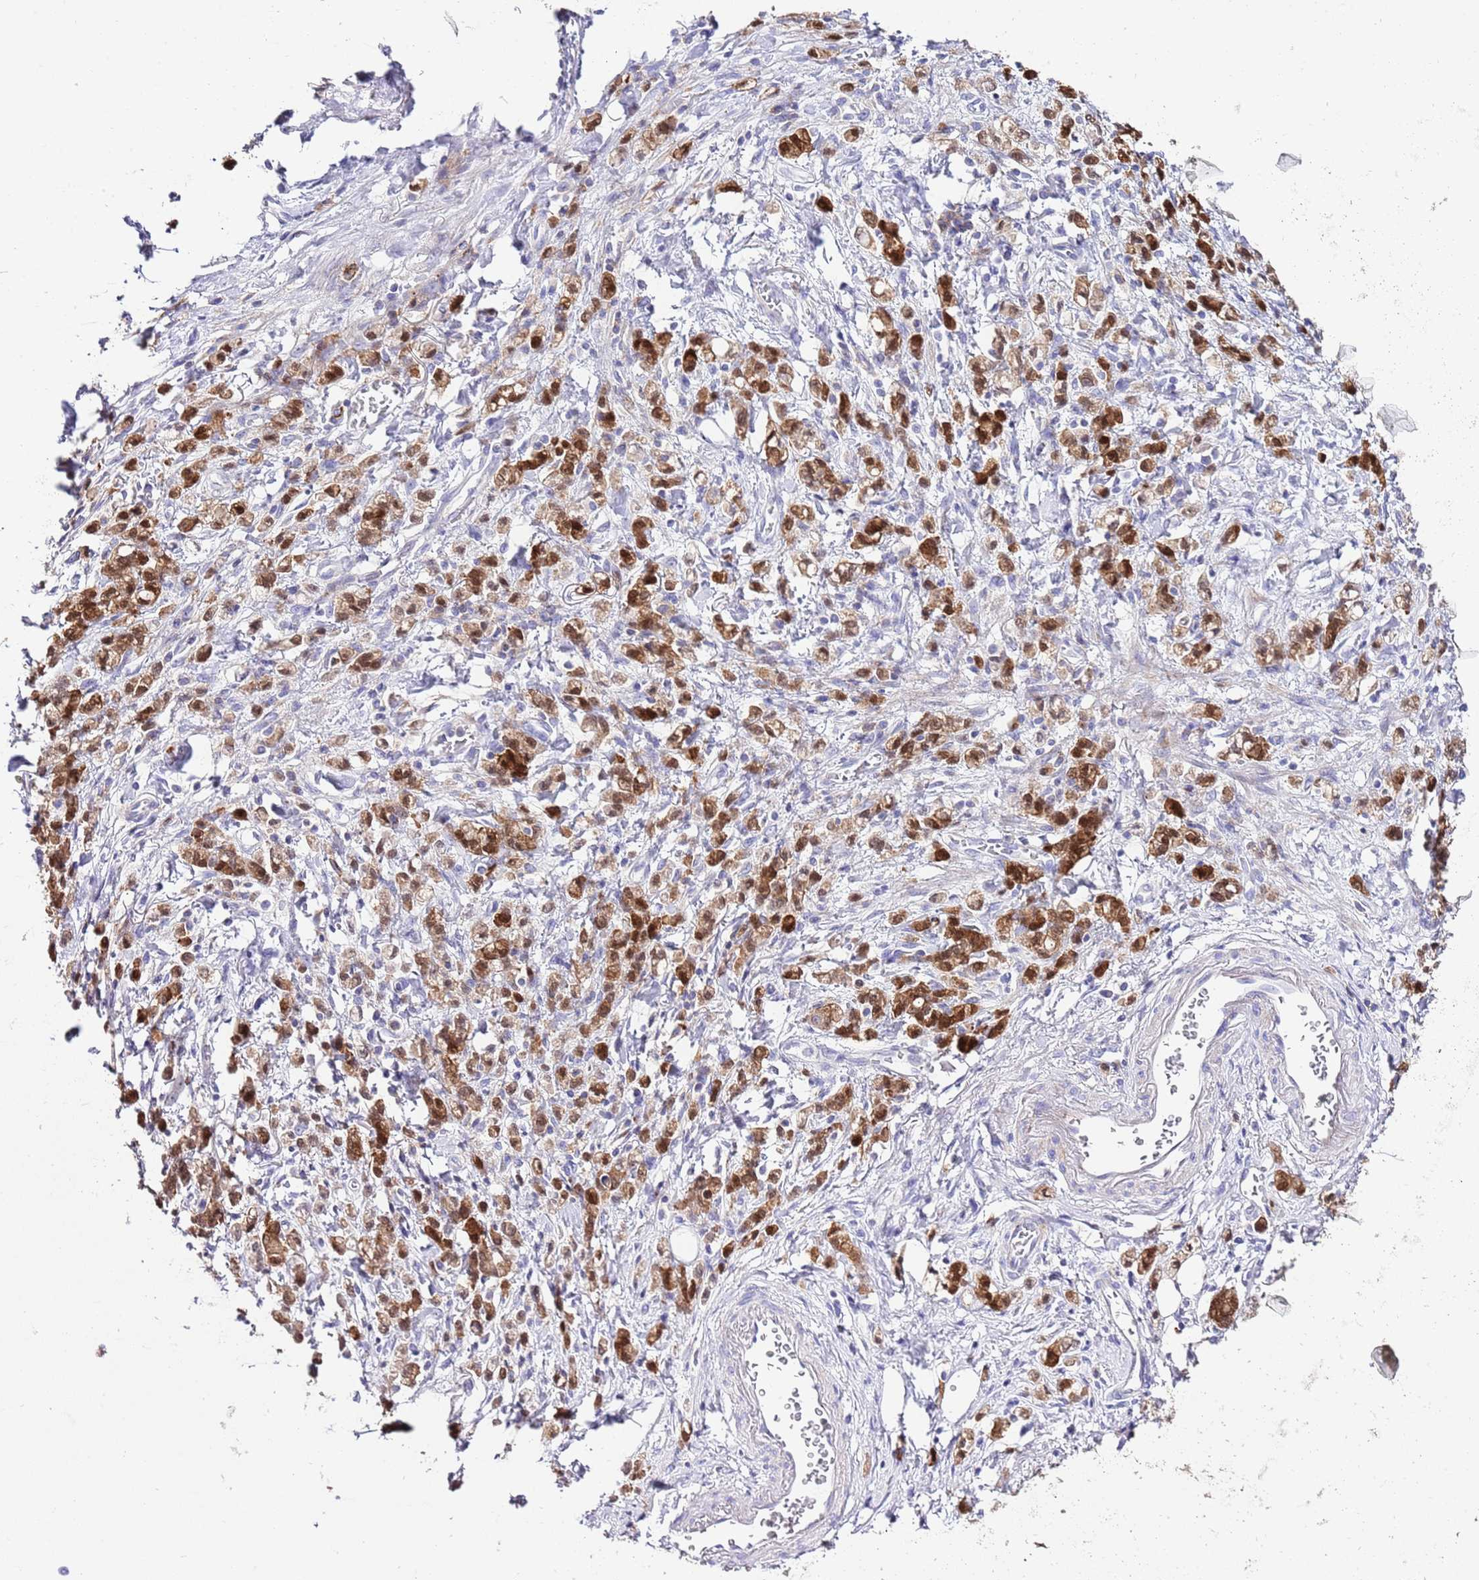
{"staining": {"intensity": "moderate", "quantity": ">75%", "location": "cytoplasmic/membranous,nuclear"}, "tissue": "stomach cancer", "cell_type": "Tumor cells", "image_type": "cancer", "snomed": [{"axis": "morphology", "description": "Adenocarcinoma, NOS"}, {"axis": "topography", "description": "Stomach"}], "caption": "This is a photomicrograph of immunohistochemistry staining of stomach cancer (adenocarcinoma), which shows moderate expression in the cytoplasmic/membranous and nuclear of tumor cells.", "gene": "ALDH3A1", "patient": {"sex": "male", "age": 77}}